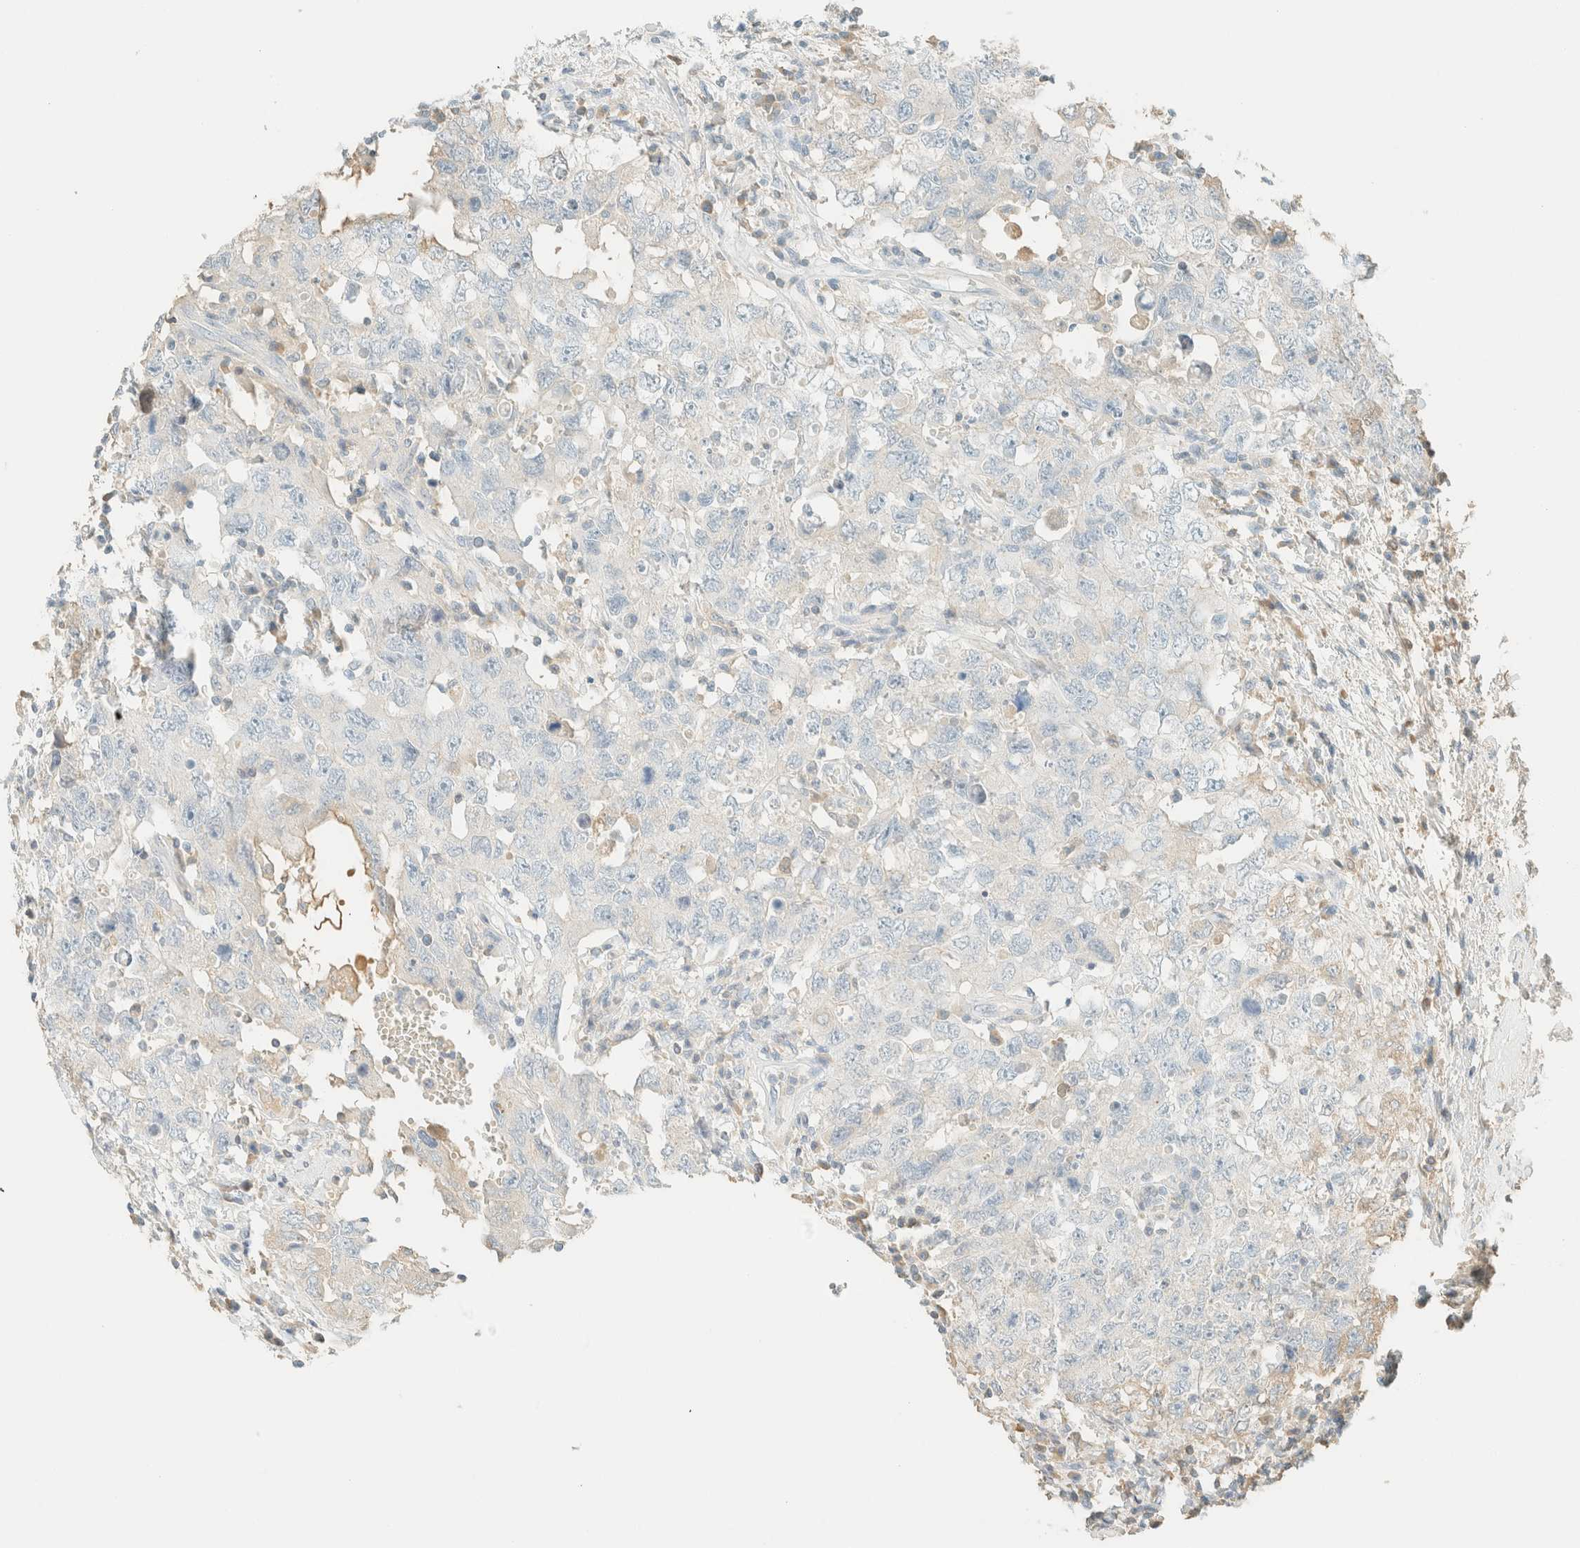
{"staining": {"intensity": "negative", "quantity": "none", "location": "none"}, "tissue": "testis cancer", "cell_type": "Tumor cells", "image_type": "cancer", "snomed": [{"axis": "morphology", "description": "Carcinoma, Embryonal, NOS"}, {"axis": "topography", "description": "Testis"}], "caption": "The immunohistochemistry (IHC) micrograph has no significant expression in tumor cells of testis embryonal carcinoma tissue. The staining was performed using DAB (3,3'-diaminobenzidine) to visualize the protein expression in brown, while the nuclei were stained in blue with hematoxylin (Magnification: 20x).", "gene": "GPA33", "patient": {"sex": "male", "age": 26}}